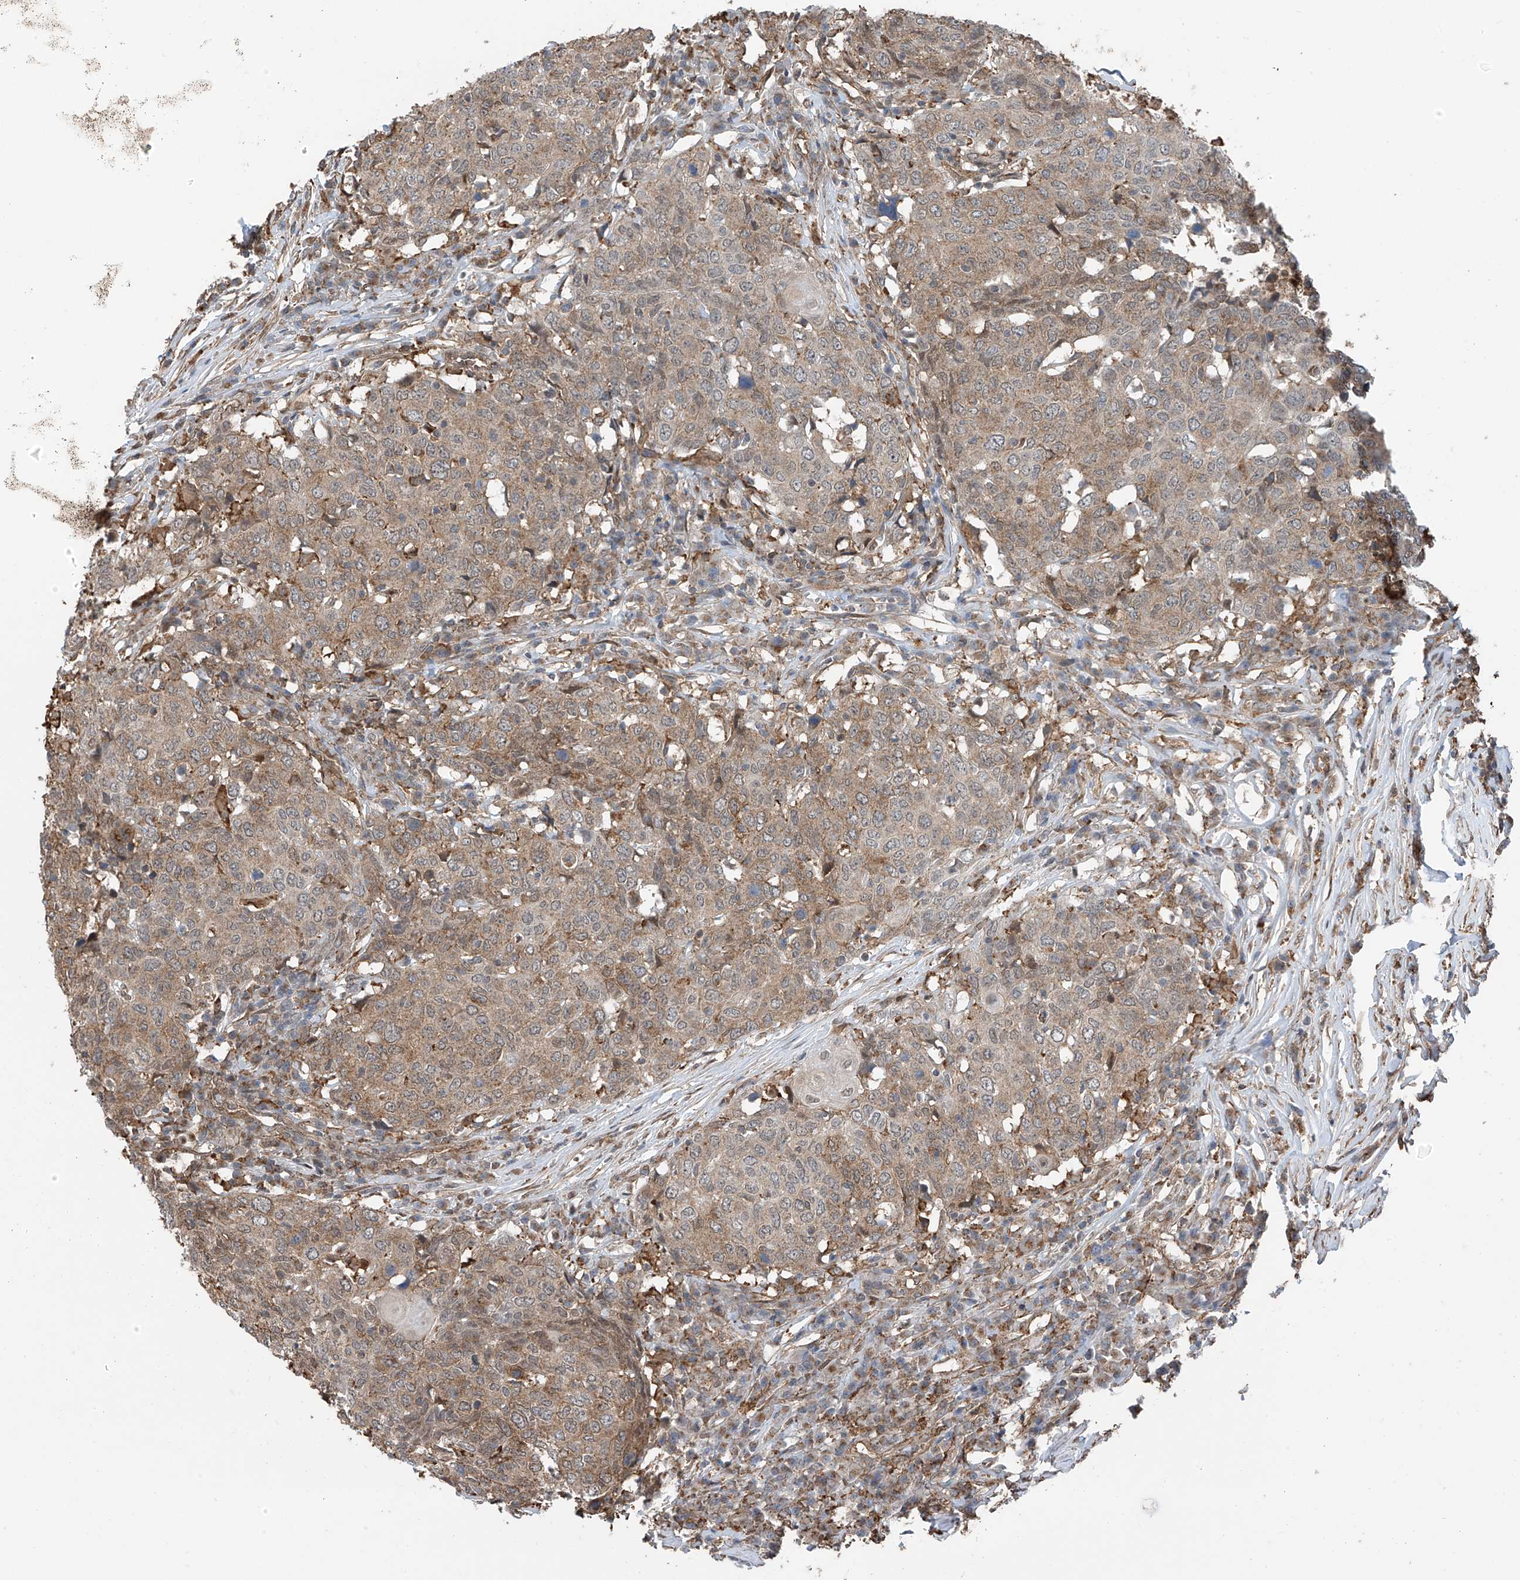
{"staining": {"intensity": "weak", "quantity": ">75%", "location": "cytoplasmic/membranous"}, "tissue": "head and neck cancer", "cell_type": "Tumor cells", "image_type": "cancer", "snomed": [{"axis": "morphology", "description": "Squamous cell carcinoma, NOS"}, {"axis": "topography", "description": "Head-Neck"}], "caption": "Immunohistochemistry (IHC) (DAB) staining of head and neck squamous cell carcinoma displays weak cytoplasmic/membranous protein expression in approximately >75% of tumor cells.", "gene": "ZNF189", "patient": {"sex": "male", "age": 66}}